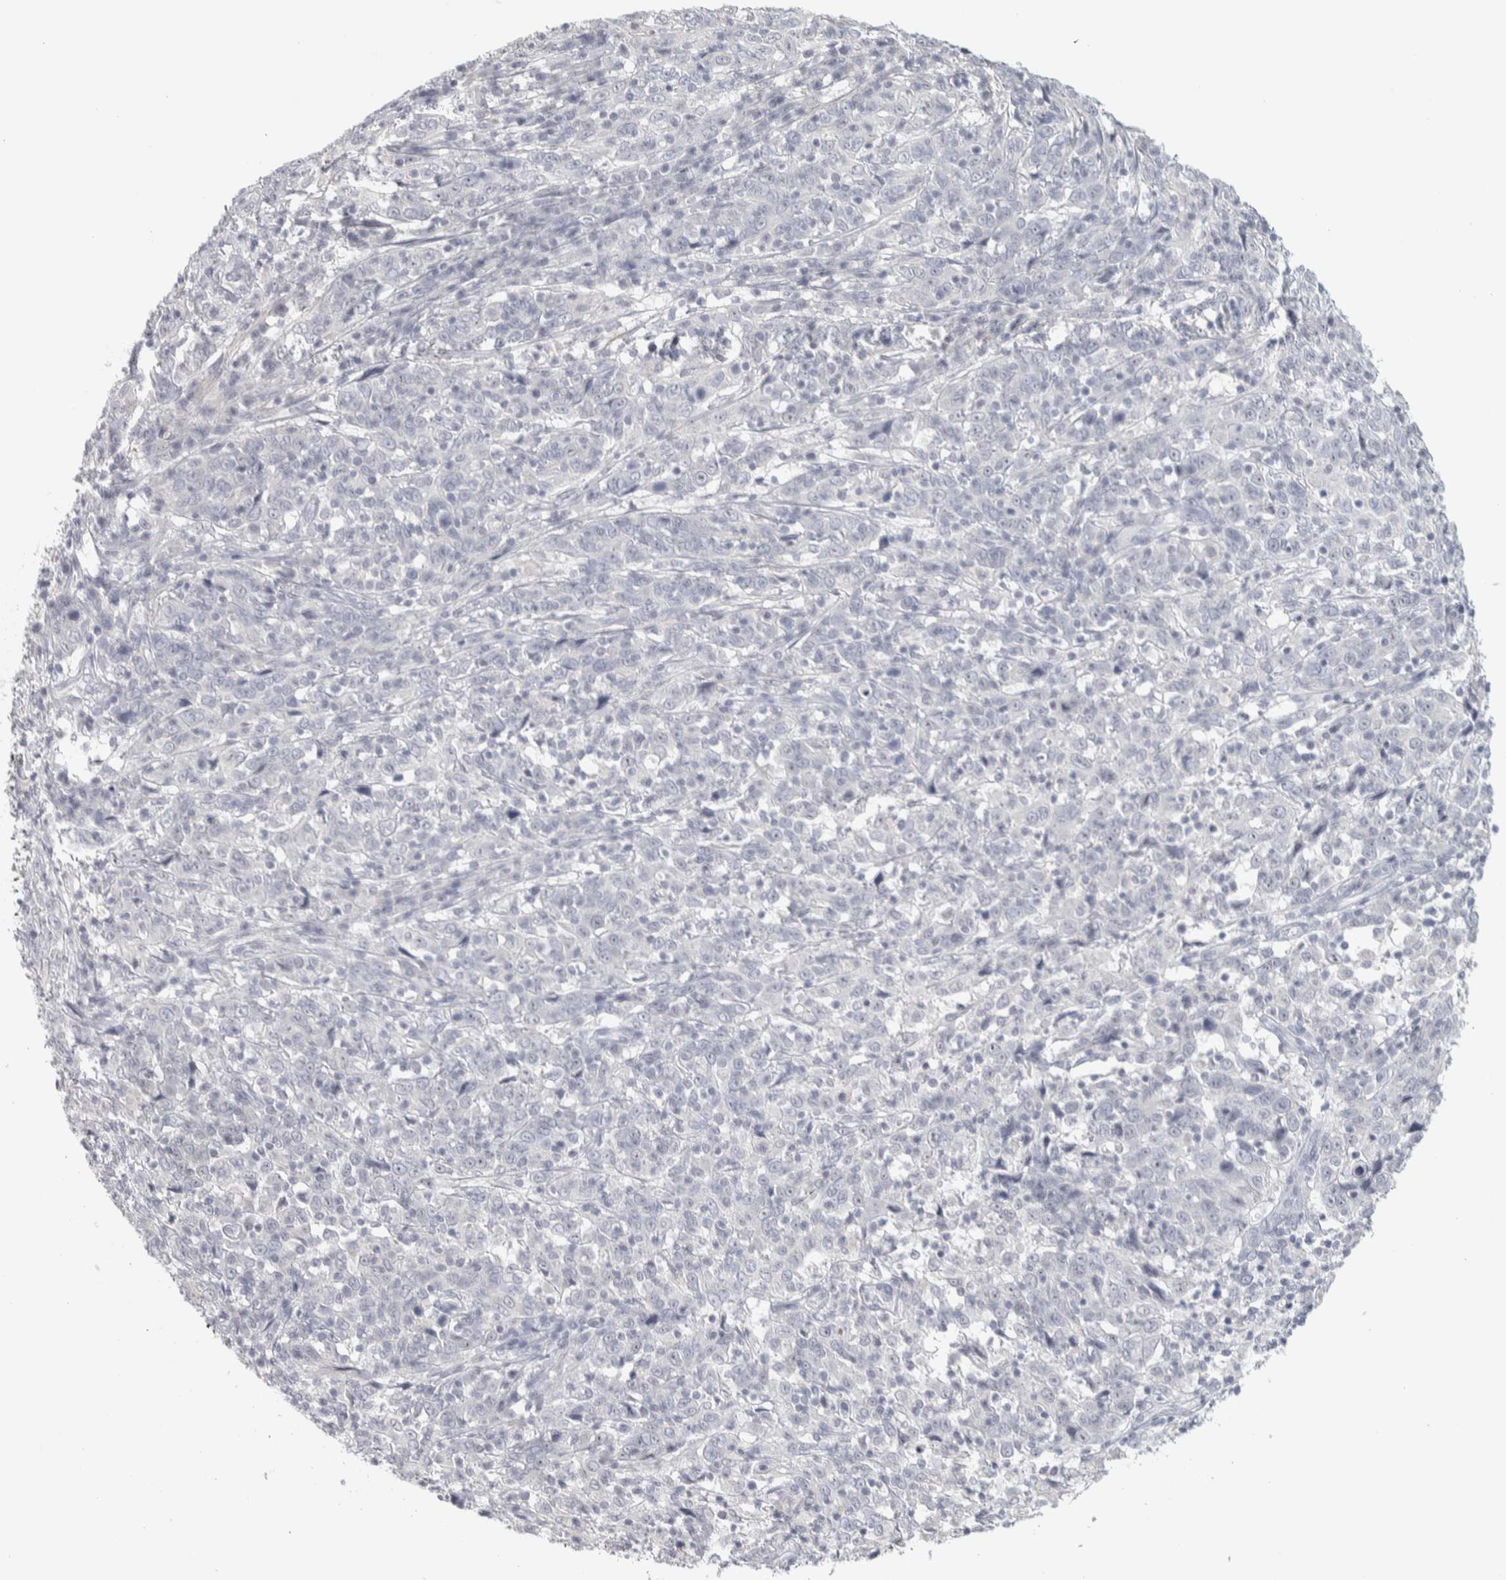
{"staining": {"intensity": "weak", "quantity": "<25%", "location": "nuclear"}, "tissue": "cervical cancer", "cell_type": "Tumor cells", "image_type": "cancer", "snomed": [{"axis": "morphology", "description": "Squamous cell carcinoma, NOS"}, {"axis": "topography", "description": "Cervix"}], "caption": "Protein analysis of cervical cancer (squamous cell carcinoma) displays no significant expression in tumor cells.", "gene": "DCXR", "patient": {"sex": "female", "age": 46}}